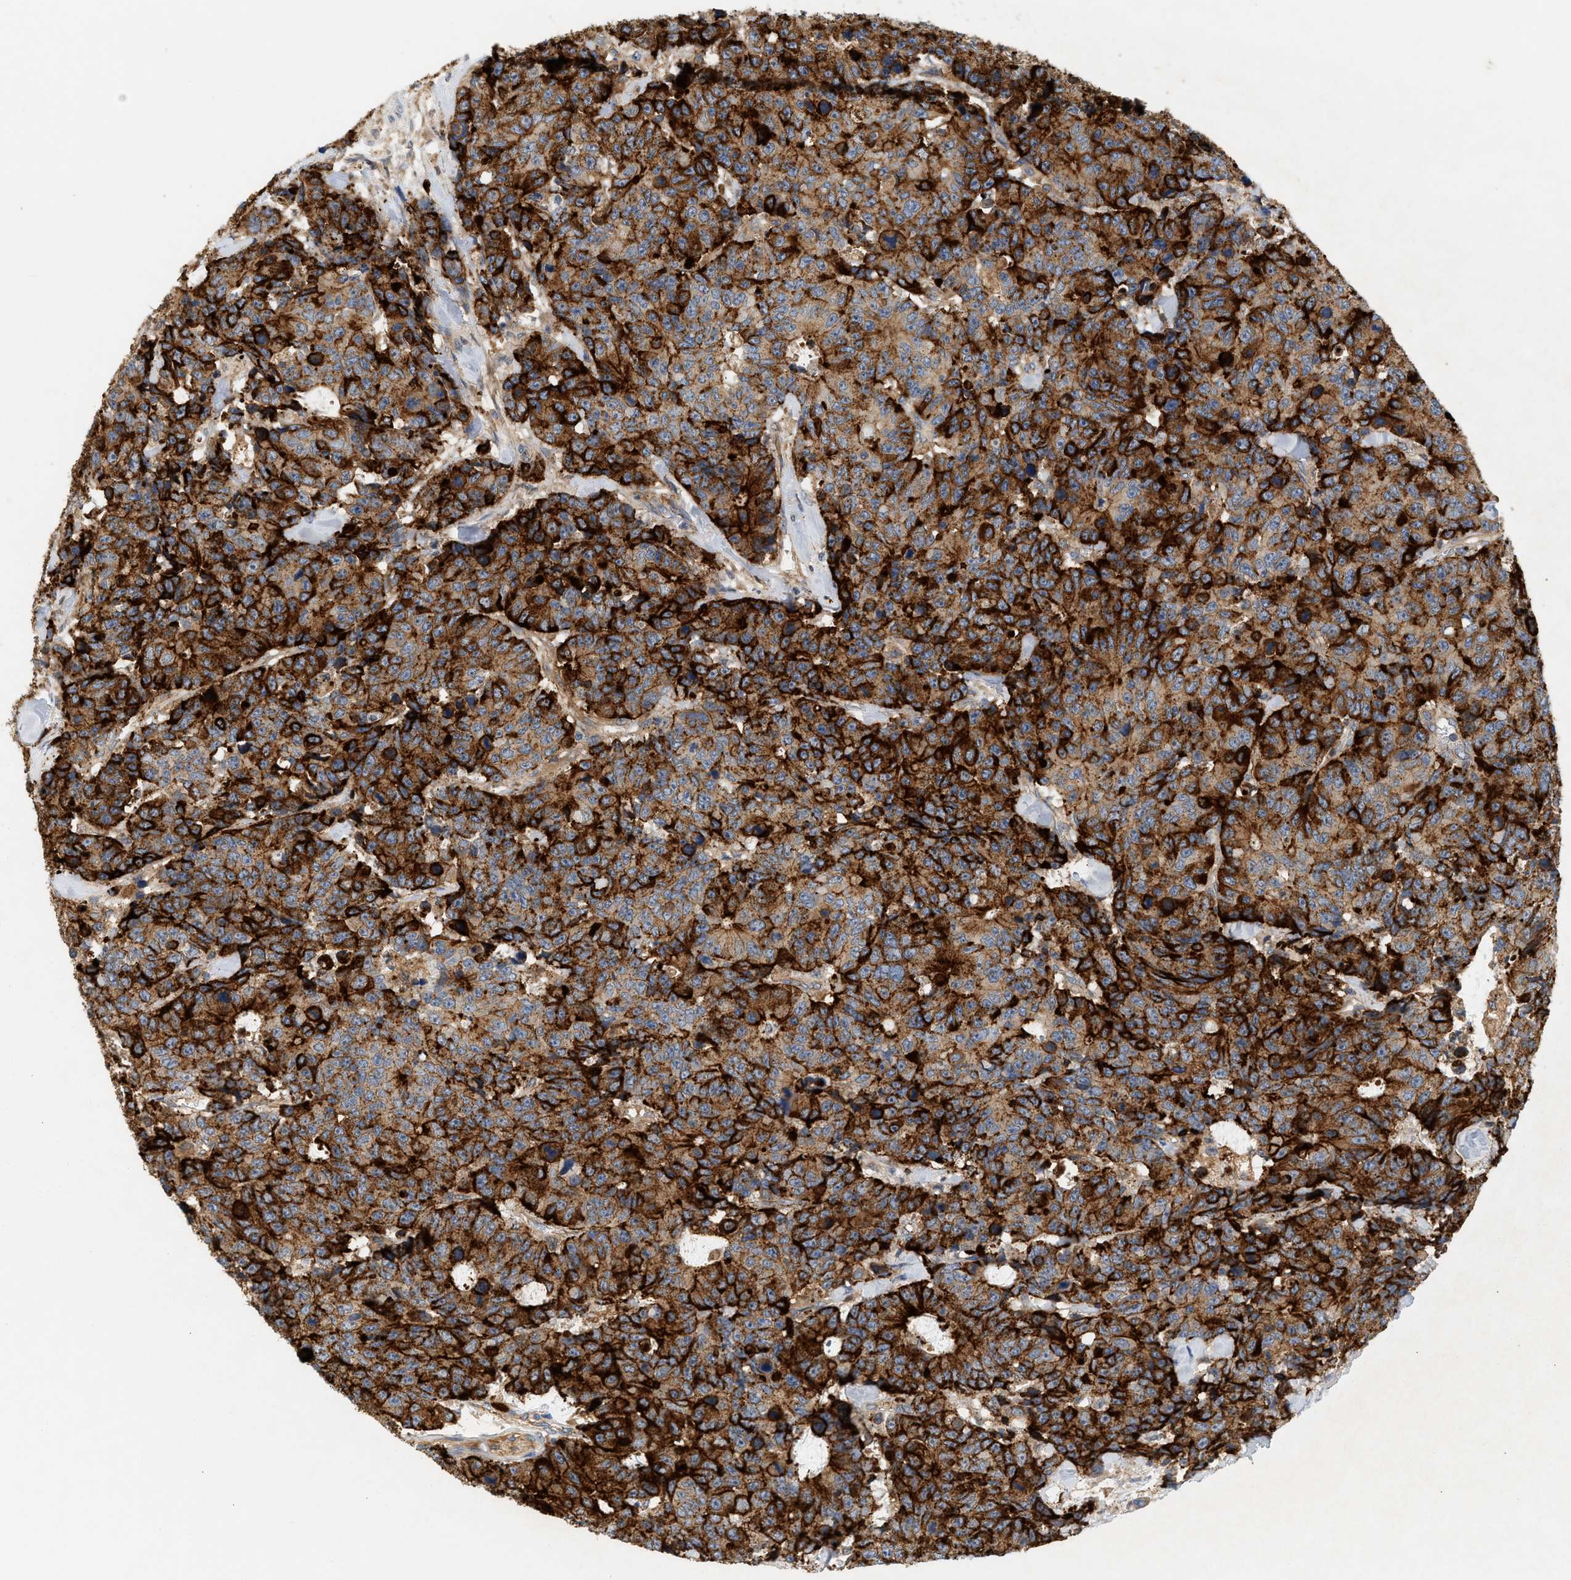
{"staining": {"intensity": "strong", "quantity": ">75%", "location": "cytoplasmic/membranous"}, "tissue": "colorectal cancer", "cell_type": "Tumor cells", "image_type": "cancer", "snomed": [{"axis": "morphology", "description": "Adenocarcinoma, NOS"}, {"axis": "topography", "description": "Colon"}], "caption": "Immunohistochemical staining of human colorectal cancer (adenocarcinoma) exhibits high levels of strong cytoplasmic/membranous staining in approximately >75% of tumor cells.", "gene": "CTXN1", "patient": {"sex": "female", "age": 86}}